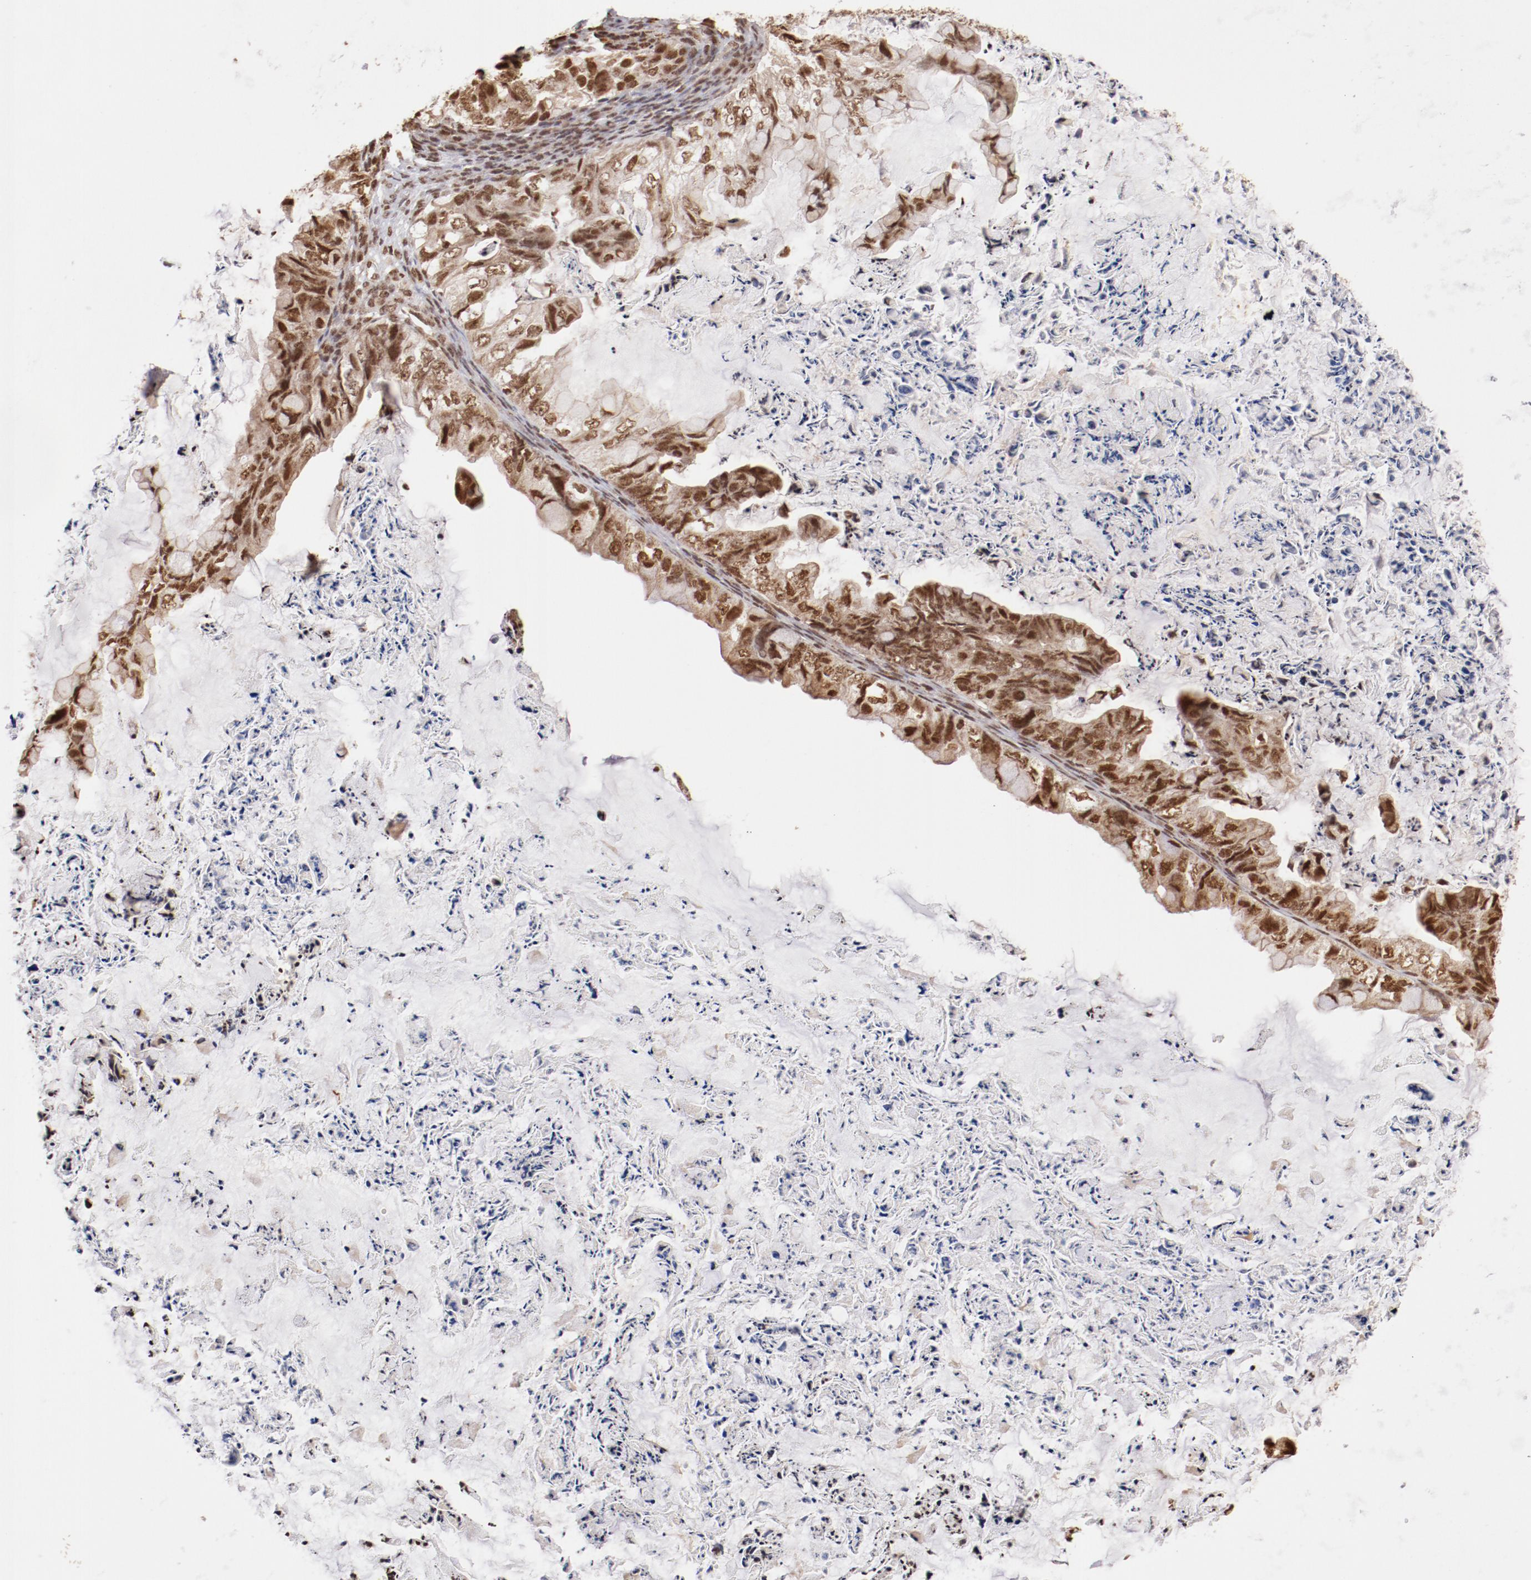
{"staining": {"intensity": "moderate", "quantity": ">75%", "location": "nuclear"}, "tissue": "ovarian cancer", "cell_type": "Tumor cells", "image_type": "cancer", "snomed": [{"axis": "morphology", "description": "Cystadenocarcinoma, mucinous, NOS"}, {"axis": "topography", "description": "Ovary"}], "caption": "Immunohistochemistry staining of ovarian cancer (mucinous cystadenocarcinoma), which exhibits medium levels of moderate nuclear positivity in approximately >75% of tumor cells indicating moderate nuclear protein positivity. The staining was performed using DAB (brown) for protein detection and nuclei were counterstained in hematoxylin (blue).", "gene": "ABL2", "patient": {"sex": "female", "age": 36}}